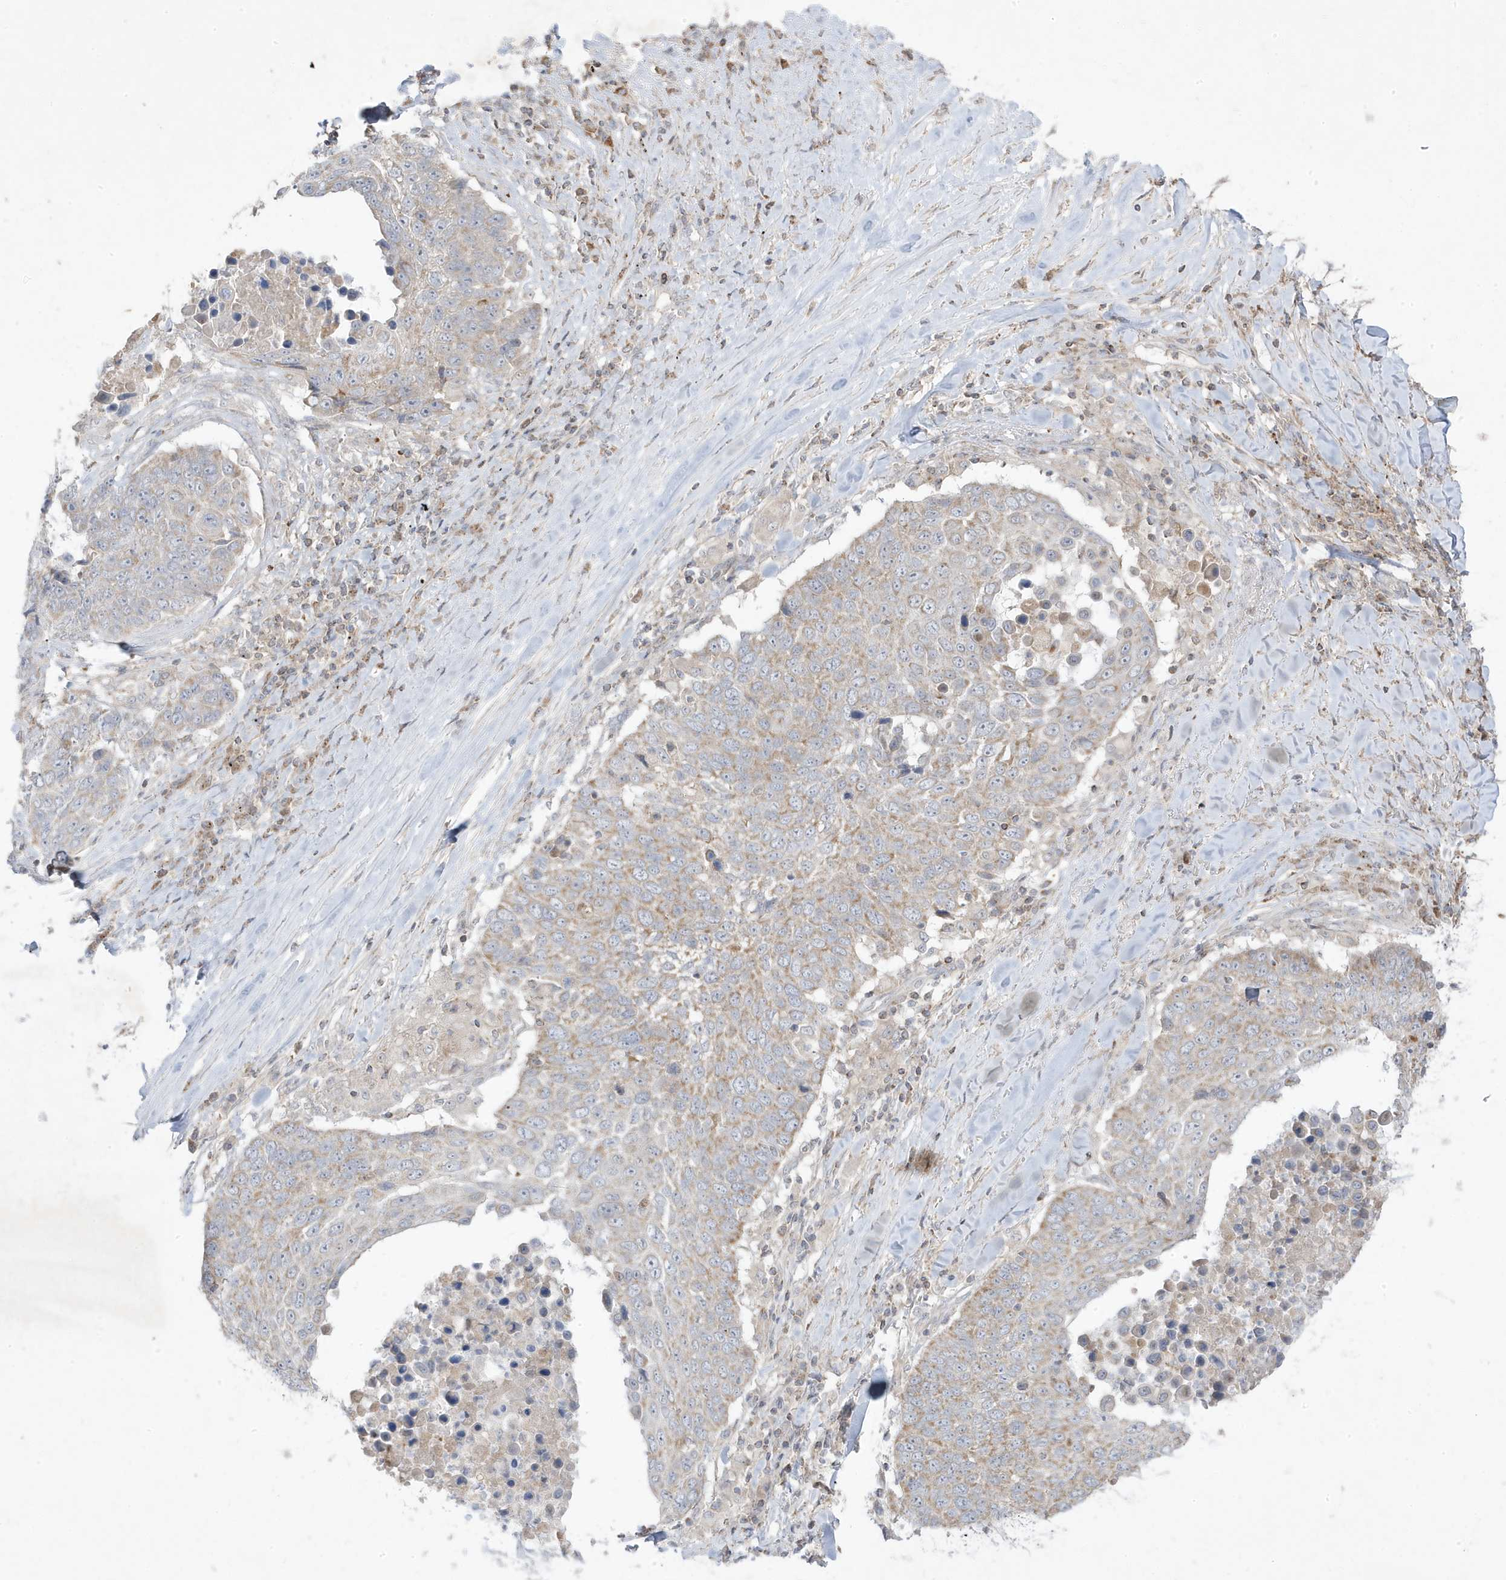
{"staining": {"intensity": "weak", "quantity": "25%-75%", "location": "cytoplasmic/membranous"}, "tissue": "lung cancer", "cell_type": "Tumor cells", "image_type": "cancer", "snomed": [{"axis": "morphology", "description": "Squamous cell carcinoma, NOS"}, {"axis": "topography", "description": "Lung"}], "caption": "A photomicrograph of human lung cancer stained for a protein displays weak cytoplasmic/membranous brown staining in tumor cells. The staining is performed using DAB (3,3'-diaminobenzidine) brown chromogen to label protein expression. The nuclei are counter-stained blue using hematoxylin.", "gene": "ADAMTSL3", "patient": {"sex": "male", "age": 66}}